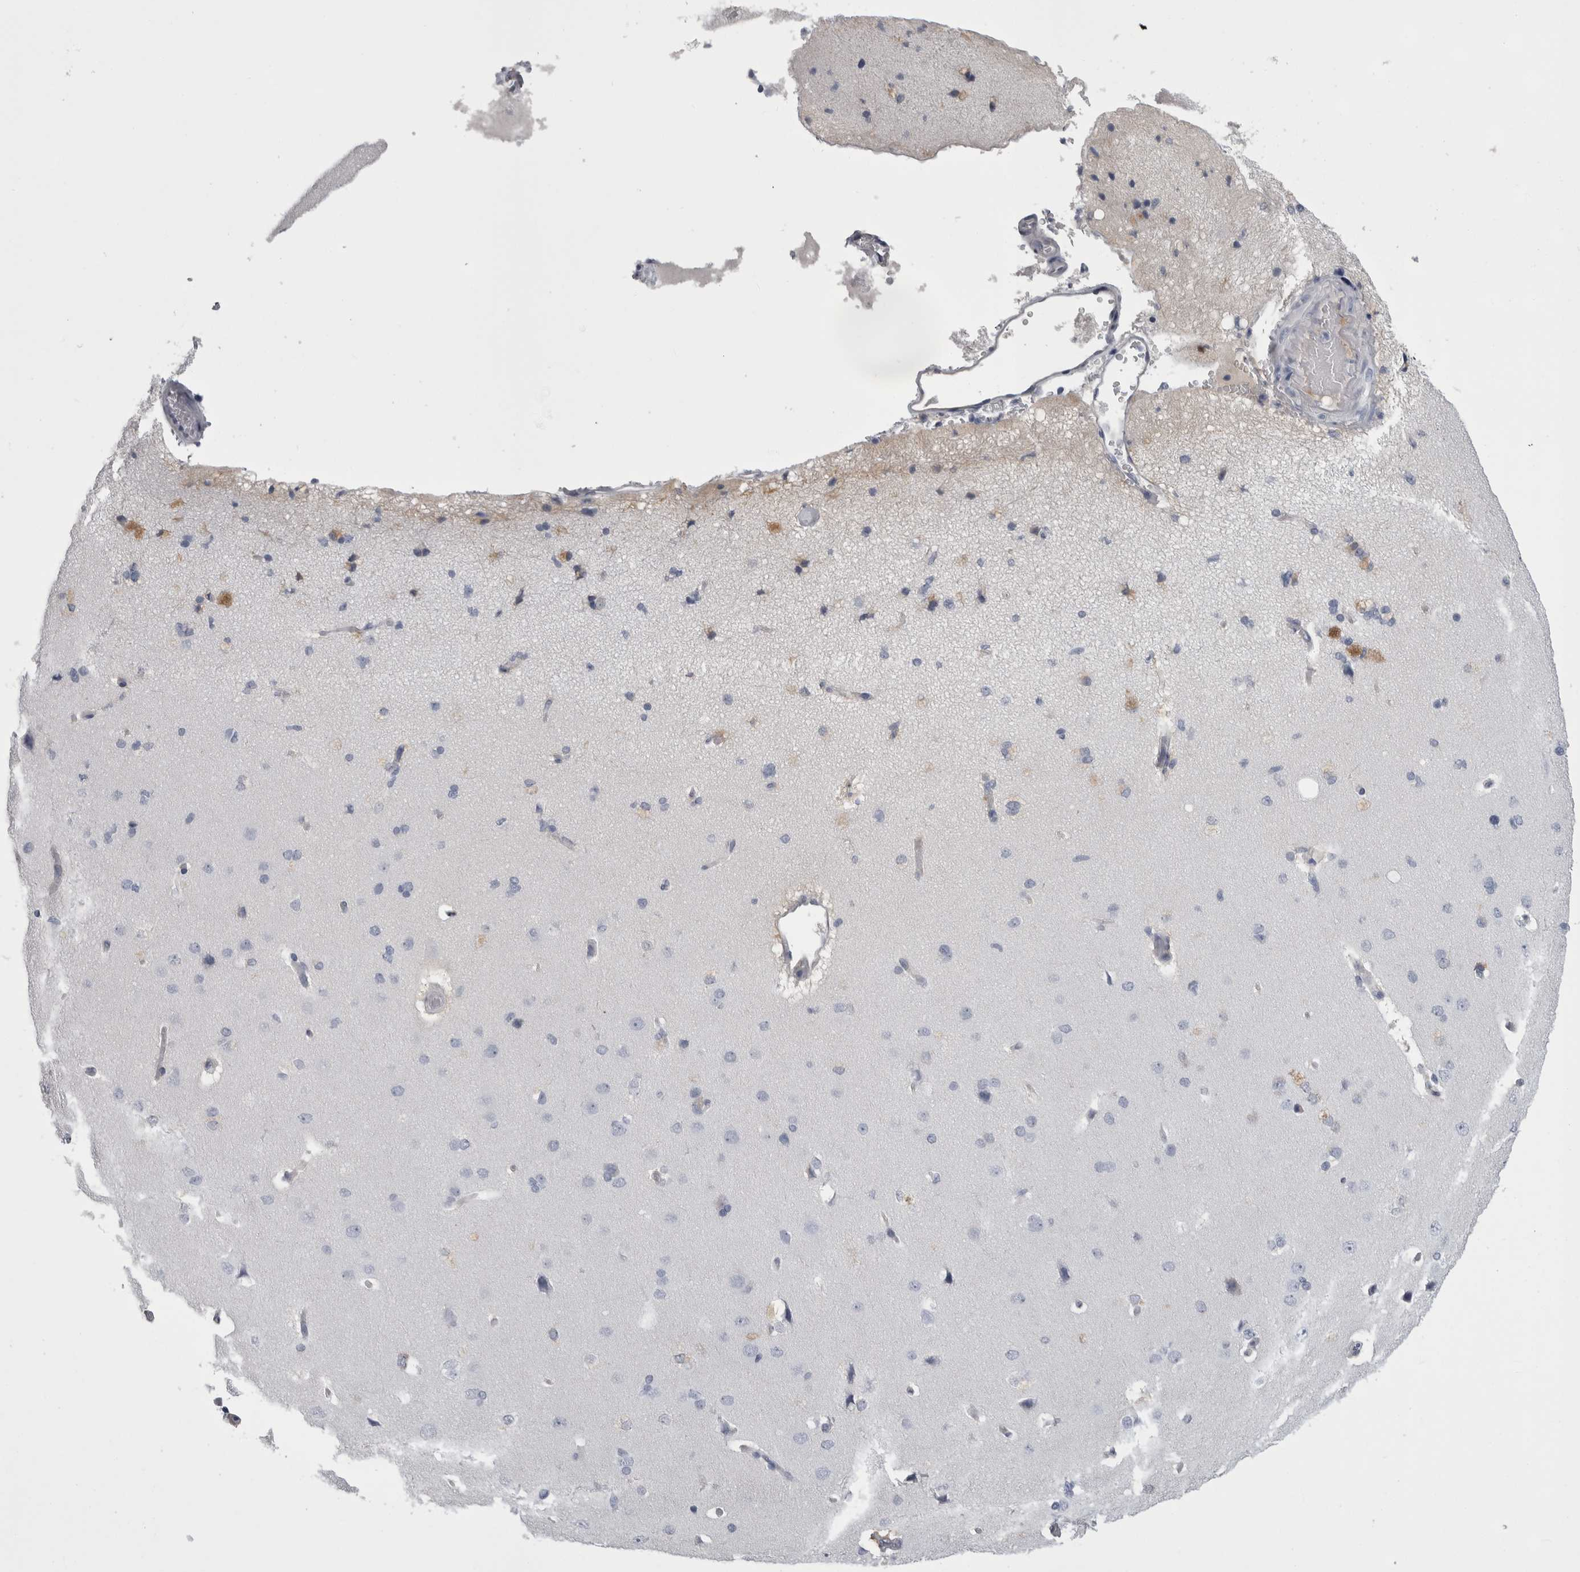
{"staining": {"intensity": "negative", "quantity": "none", "location": "none"}, "tissue": "cerebral cortex", "cell_type": "Endothelial cells", "image_type": "normal", "snomed": [{"axis": "morphology", "description": "Normal tissue, NOS"}, {"axis": "topography", "description": "Cerebral cortex"}], "caption": "Immunohistochemistry (IHC) of unremarkable human cerebral cortex demonstrates no positivity in endothelial cells. Nuclei are stained in blue.", "gene": "AFMID", "patient": {"sex": "male", "age": 62}}